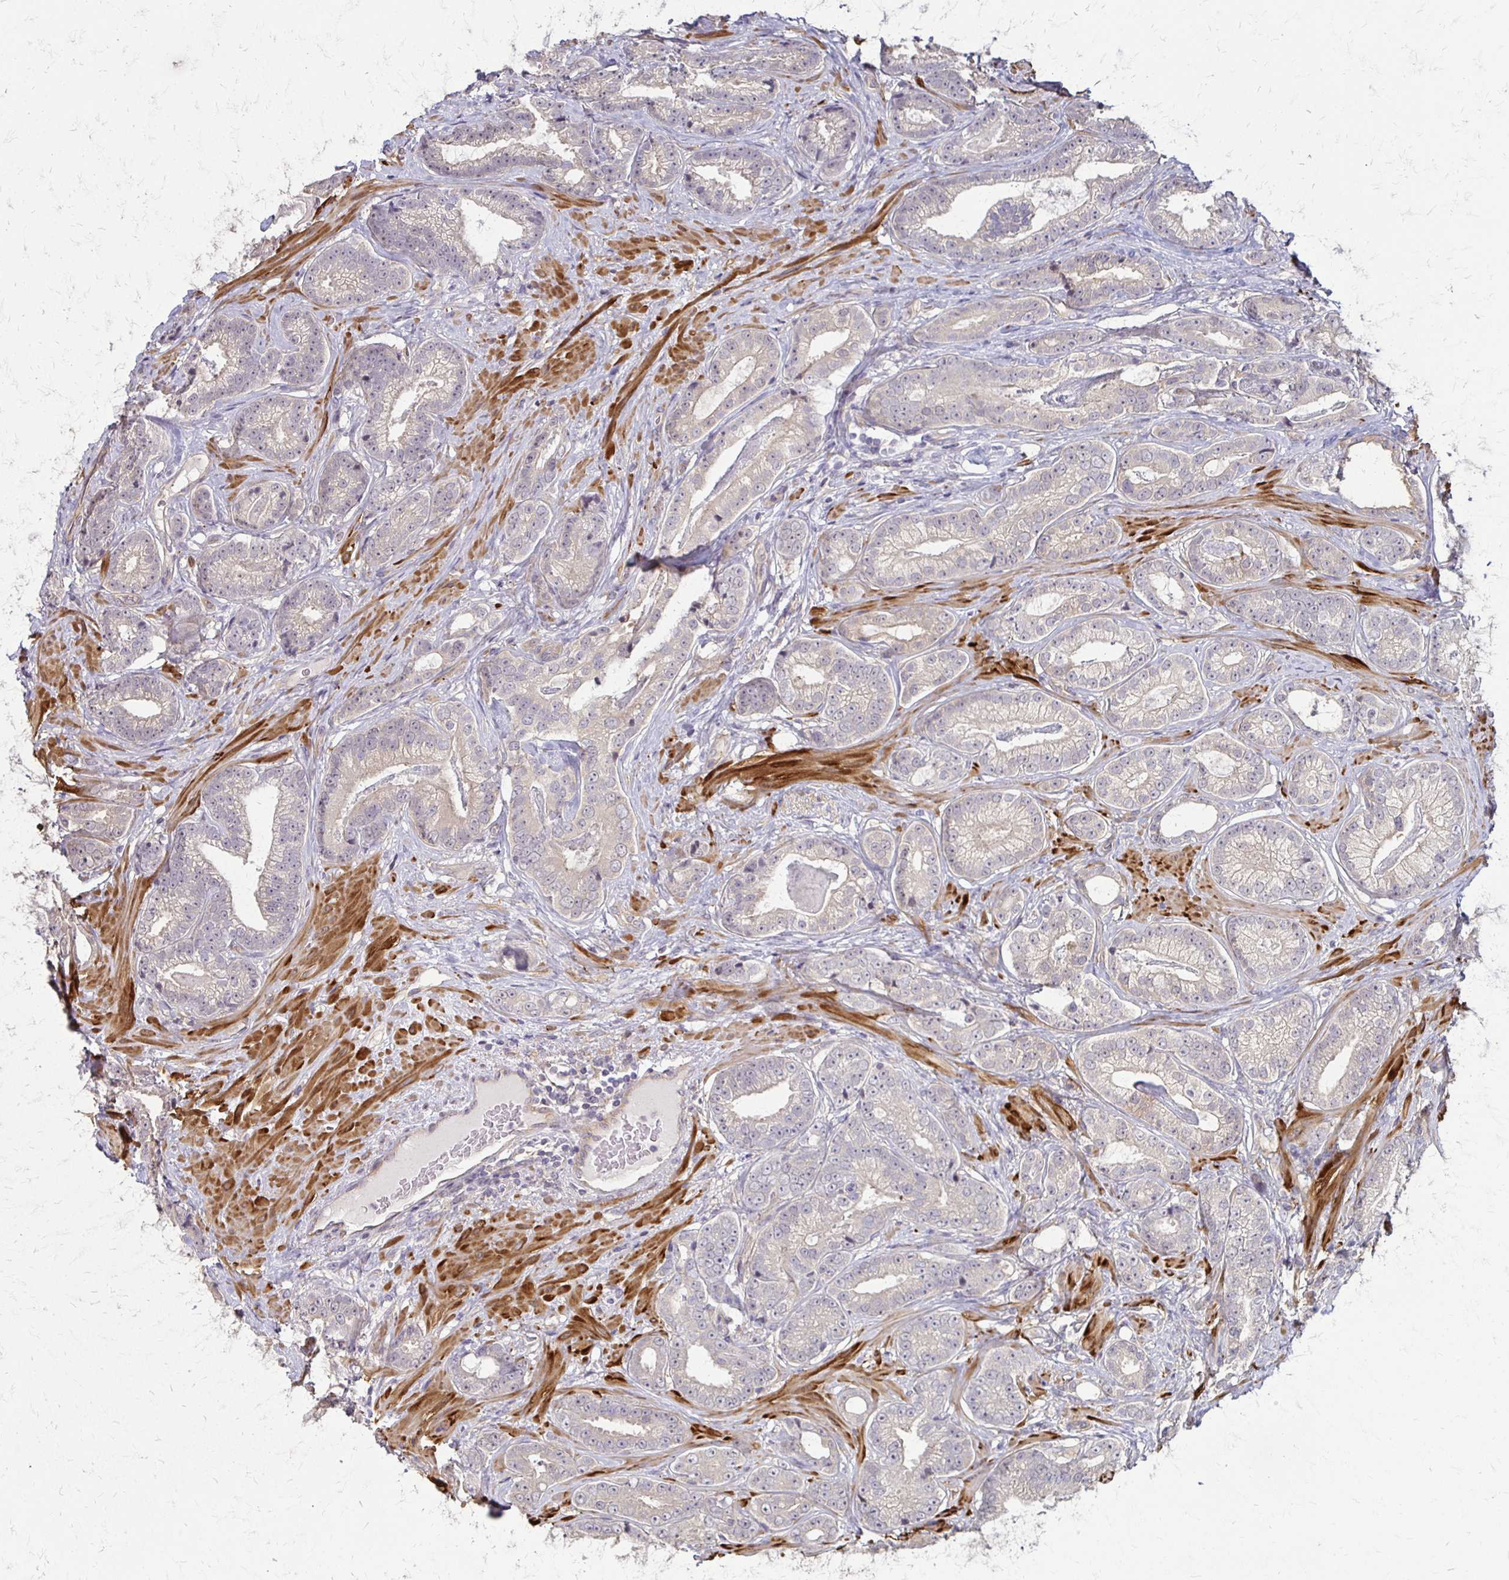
{"staining": {"intensity": "negative", "quantity": "none", "location": "none"}, "tissue": "prostate cancer", "cell_type": "Tumor cells", "image_type": "cancer", "snomed": [{"axis": "morphology", "description": "Adenocarcinoma, Low grade"}, {"axis": "topography", "description": "Prostate"}], "caption": "This is an immunohistochemistry photomicrograph of human prostate low-grade adenocarcinoma. There is no staining in tumor cells.", "gene": "CFL2", "patient": {"sex": "male", "age": 61}}